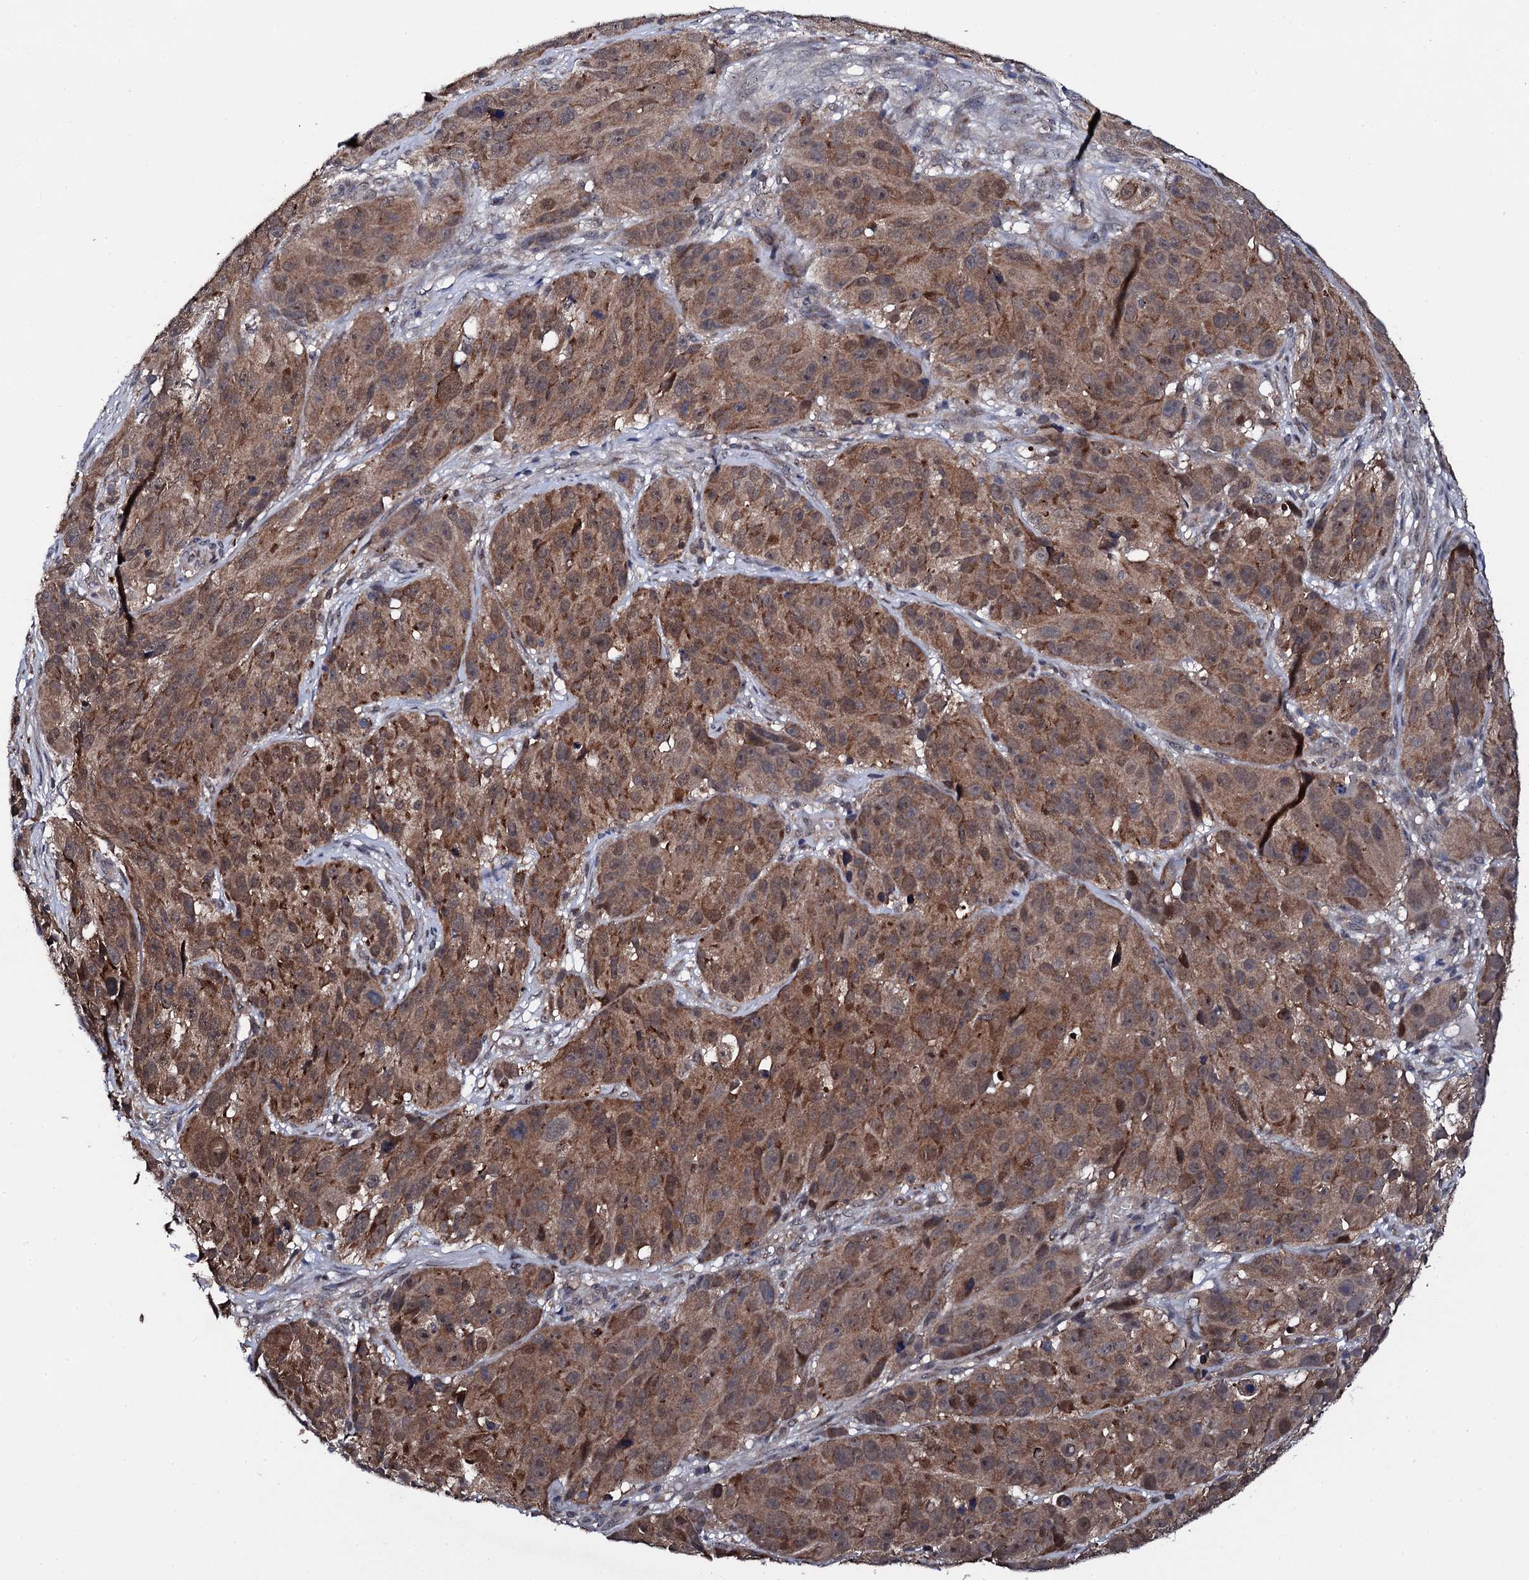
{"staining": {"intensity": "moderate", "quantity": ">75%", "location": "cytoplasmic/membranous"}, "tissue": "melanoma", "cell_type": "Tumor cells", "image_type": "cancer", "snomed": [{"axis": "morphology", "description": "Malignant melanoma, NOS"}, {"axis": "topography", "description": "Skin"}], "caption": "Tumor cells reveal medium levels of moderate cytoplasmic/membranous positivity in about >75% of cells in human melanoma. (Stains: DAB in brown, nuclei in blue, Microscopy: brightfield microscopy at high magnification).", "gene": "IP6K1", "patient": {"sex": "male", "age": 84}}